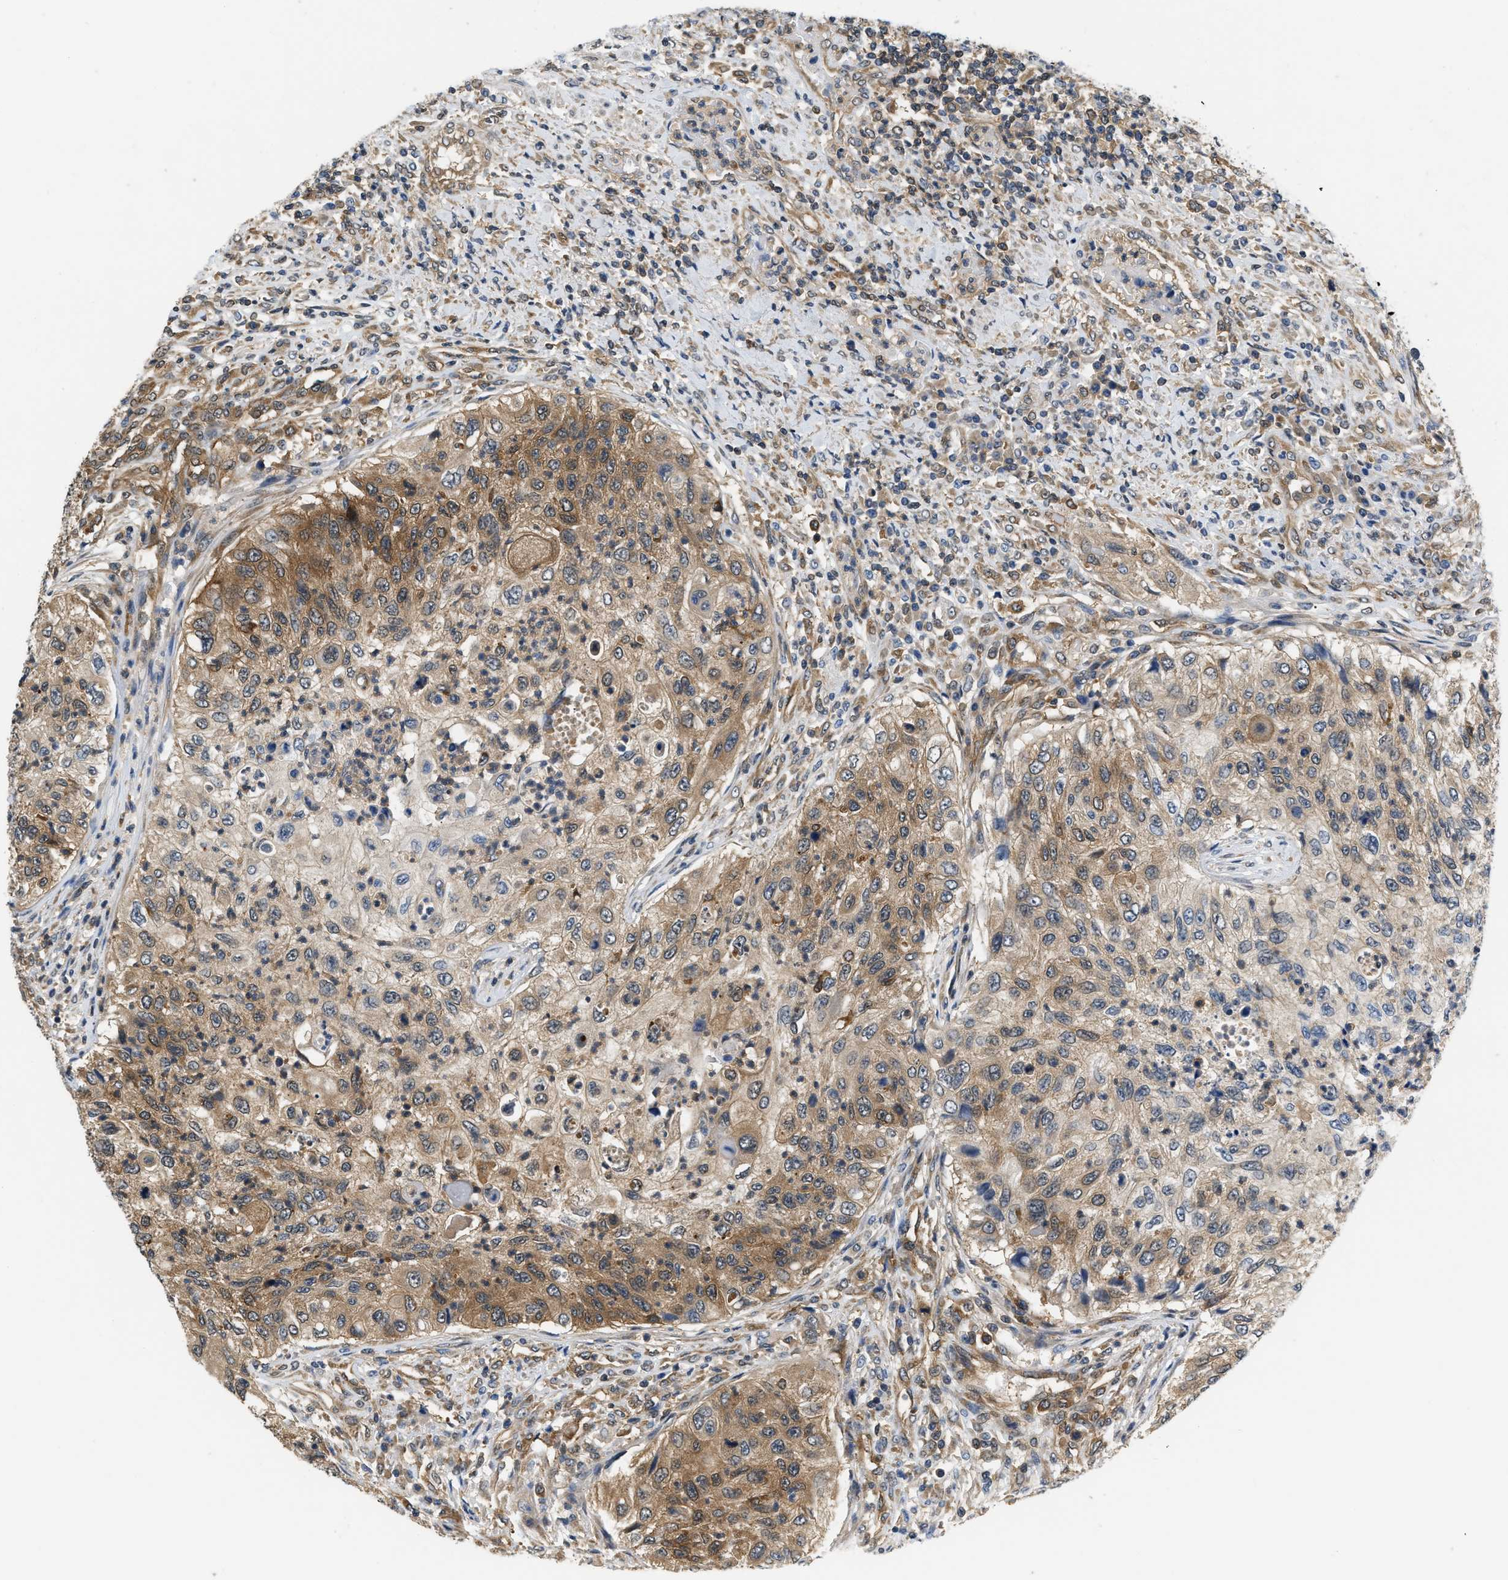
{"staining": {"intensity": "moderate", "quantity": ">75%", "location": "cytoplasmic/membranous"}, "tissue": "urothelial cancer", "cell_type": "Tumor cells", "image_type": "cancer", "snomed": [{"axis": "morphology", "description": "Urothelial carcinoma, High grade"}, {"axis": "topography", "description": "Urinary bladder"}], "caption": "IHC of human urothelial cancer exhibits medium levels of moderate cytoplasmic/membranous staining in about >75% of tumor cells.", "gene": "EIF4EBP2", "patient": {"sex": "female", "age": 60}}